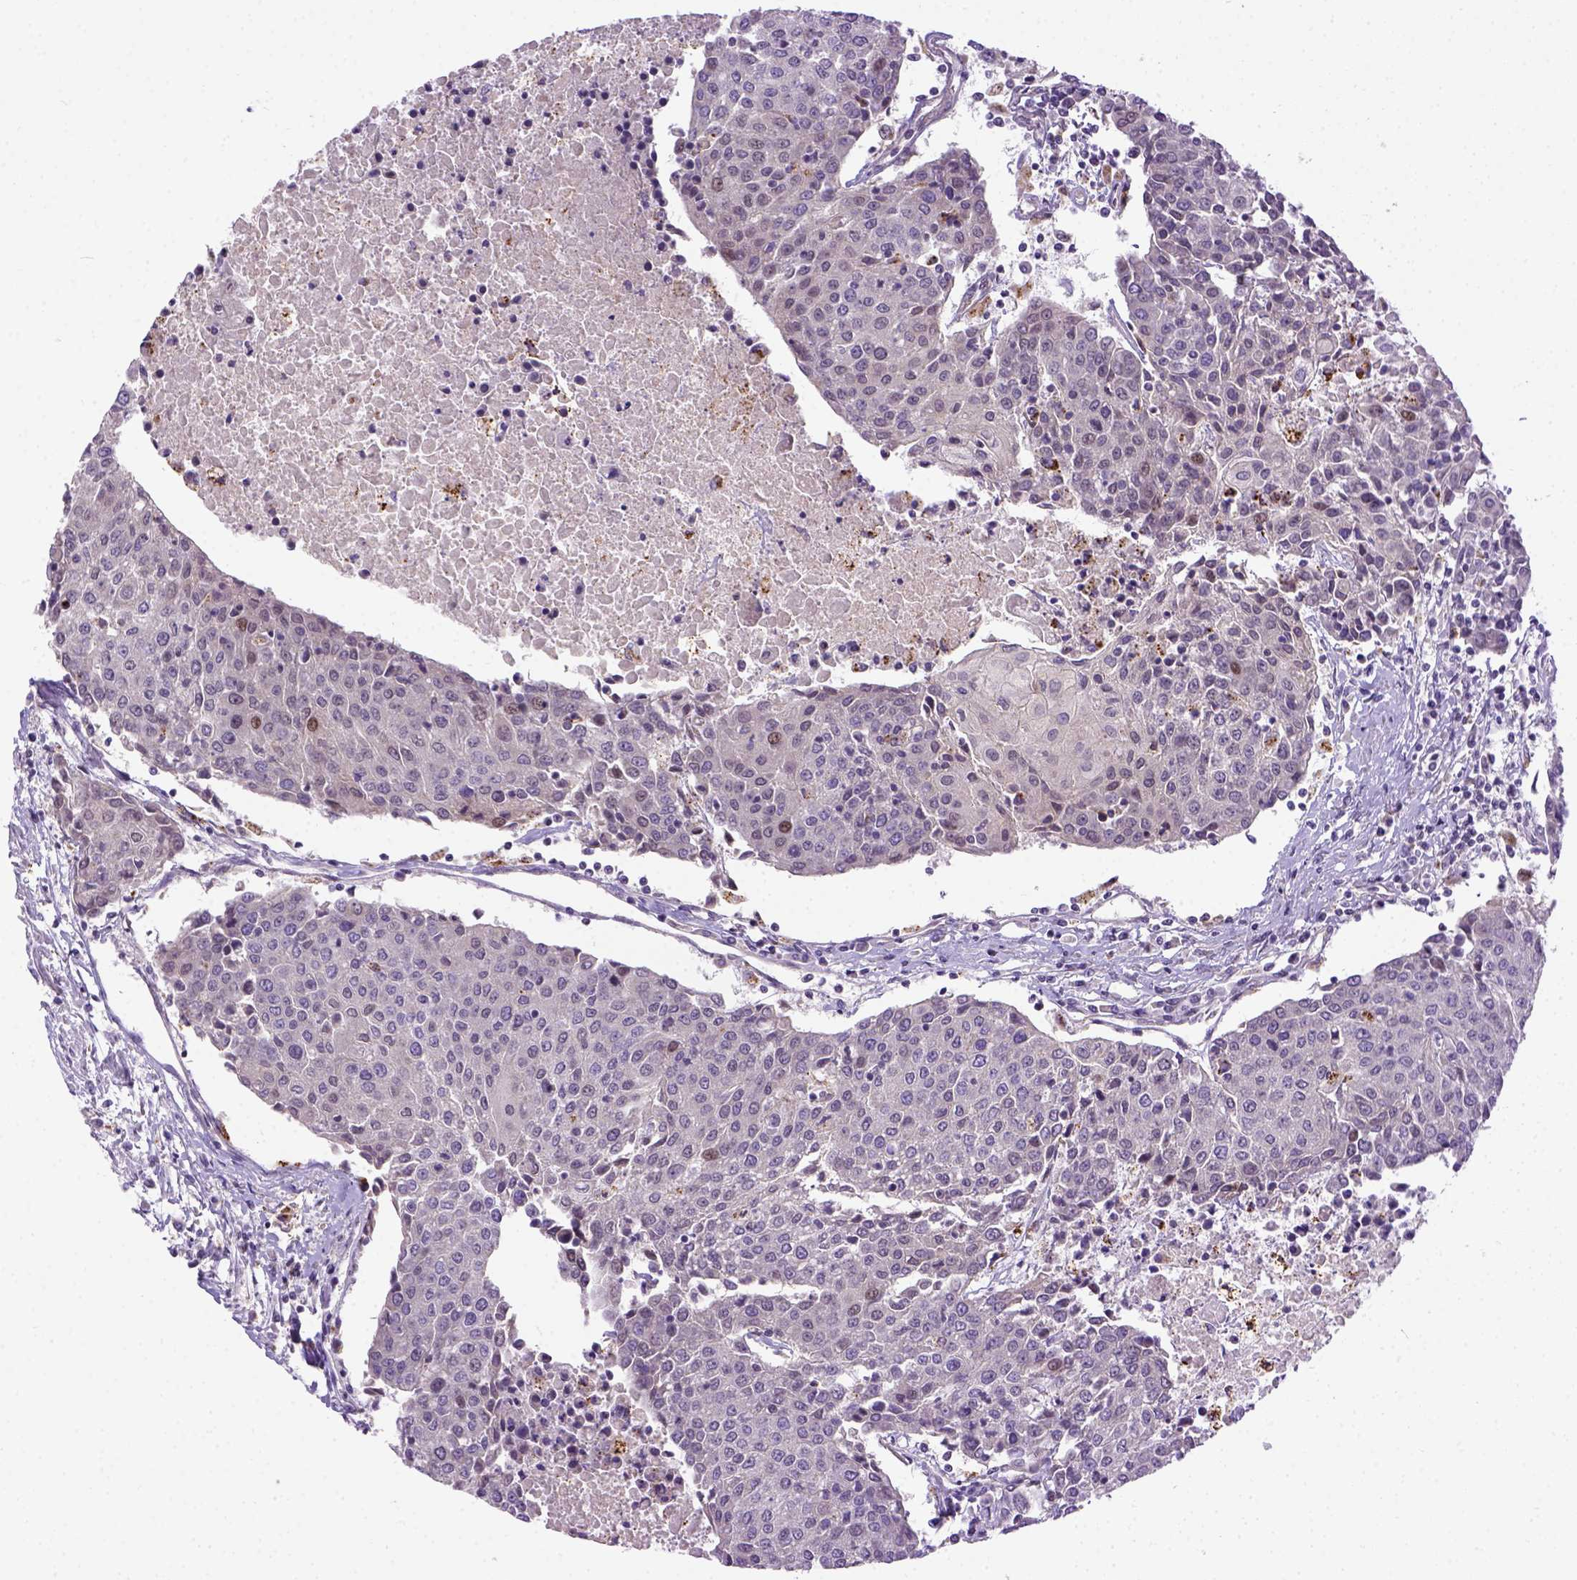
{"staining": {"intensity": "weak", "quantity": "<25%", "location": "nuclear"}, "tissue": "urothelial cancer", "cell_type": "Tumor cells", "image_type": "cancer", "snomed": [{"axis": "morphology", "description": "Urothelial carcinoma, High grade"}, {"axis": "topography", "description": "Urinary bladder"}], "caption": "There is no significant staining in tumor cells of high-grade urothelial carcinoma.", "gene": "KAZN", "patient": {"sex": "female", "age": 85}}